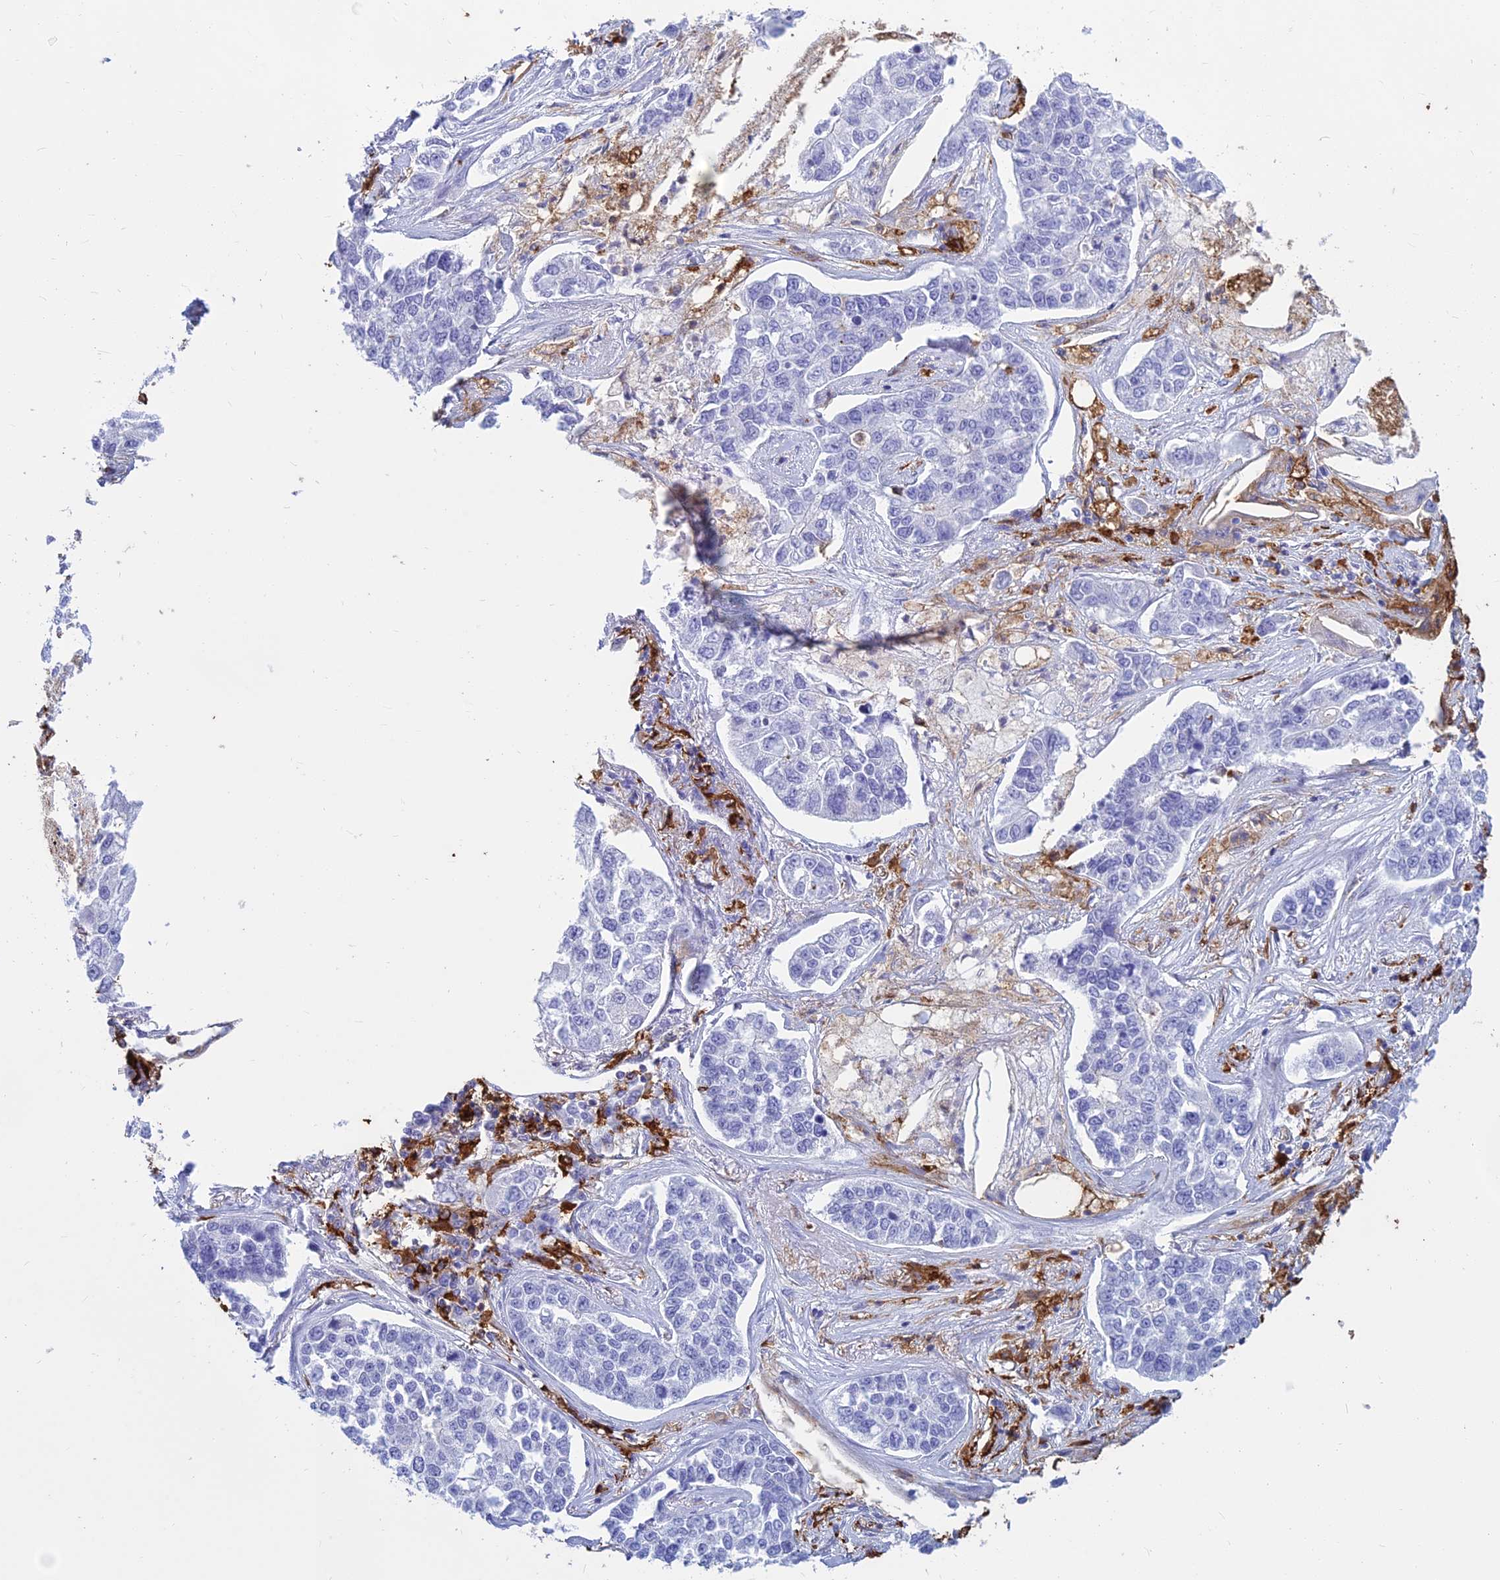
{"staining": {"intensity": "negative", "quantity": "none", "location": "none"}, "tissue": "lung cancer", "cell_type": "Tumor cells", "image_type": "cancer", "snomed": [{"axis": "morphology", "description": "Adenocarcinoma, NOS"}, {"axis": "topography", "description": "Lung"}], "caption": "The histopathology image reveals no significant positivity in tumor cells of lung cancer (adenocarcinoma). (DAB immunohistochemistry (IHC) with hematoxylin counter stain).", "gene": "HLA-DRB1", "patient": {"sex": "male", "age": 49}}